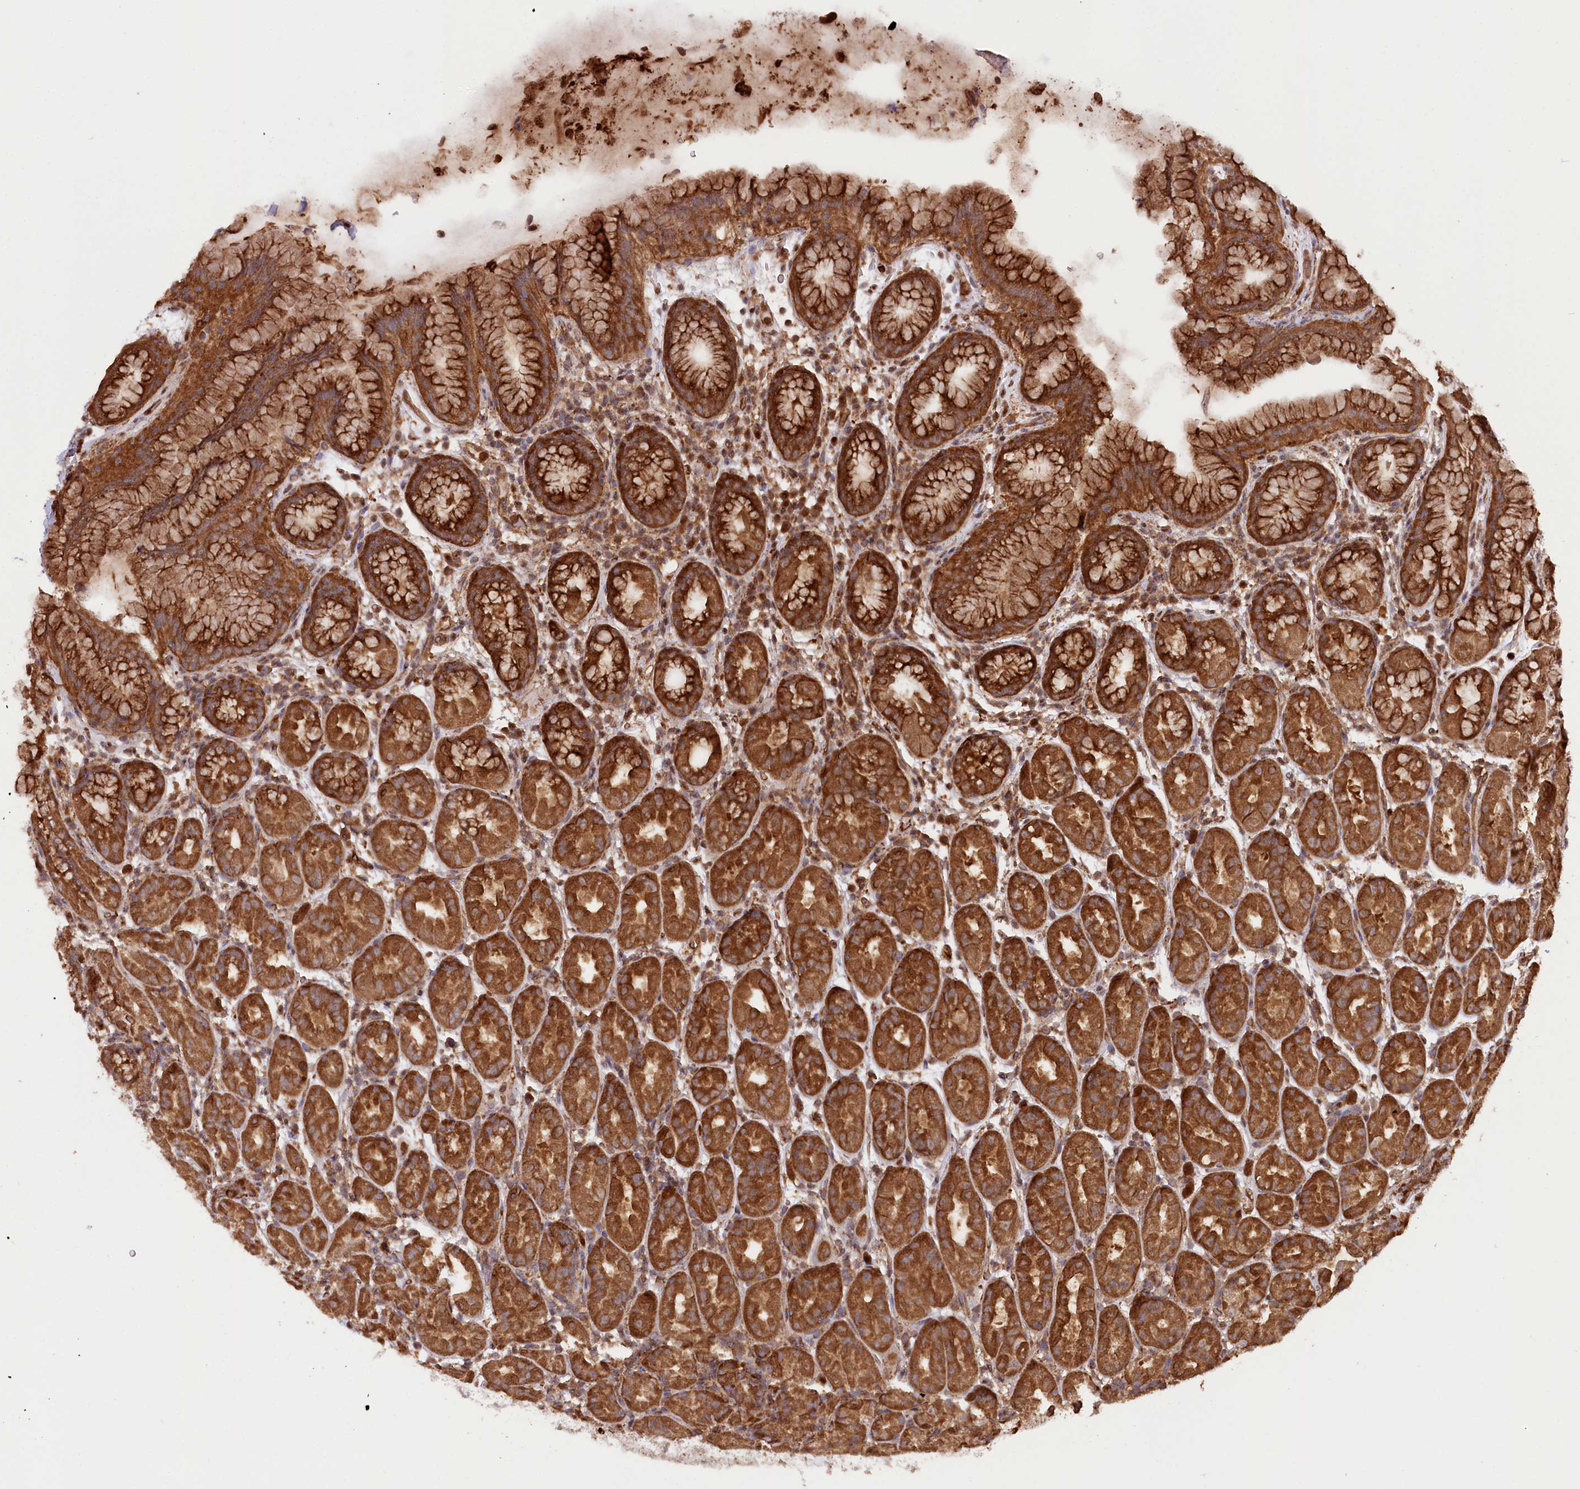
{"staining": {"intensity": "strong", "quantity": ">75%", "location": "cytoplasmic/membranous"}, "tissue": "stomach", "cell_type": "Glandular cells", "image_type": "normal", "snomed": [{"axis": "morphology", "description": "Normal tissue, NOS"}, {"axis": "topography", "description": "Stomach"}], "caption": "Glandular cells show strong cytoplasmic/membranous staining in approximately >75% of cells in normal stomach. (DAB IHC with brightfield microscopy, high magnification).", "gene": "LSG1", "patient": {"sex": "female", "age": 79}}